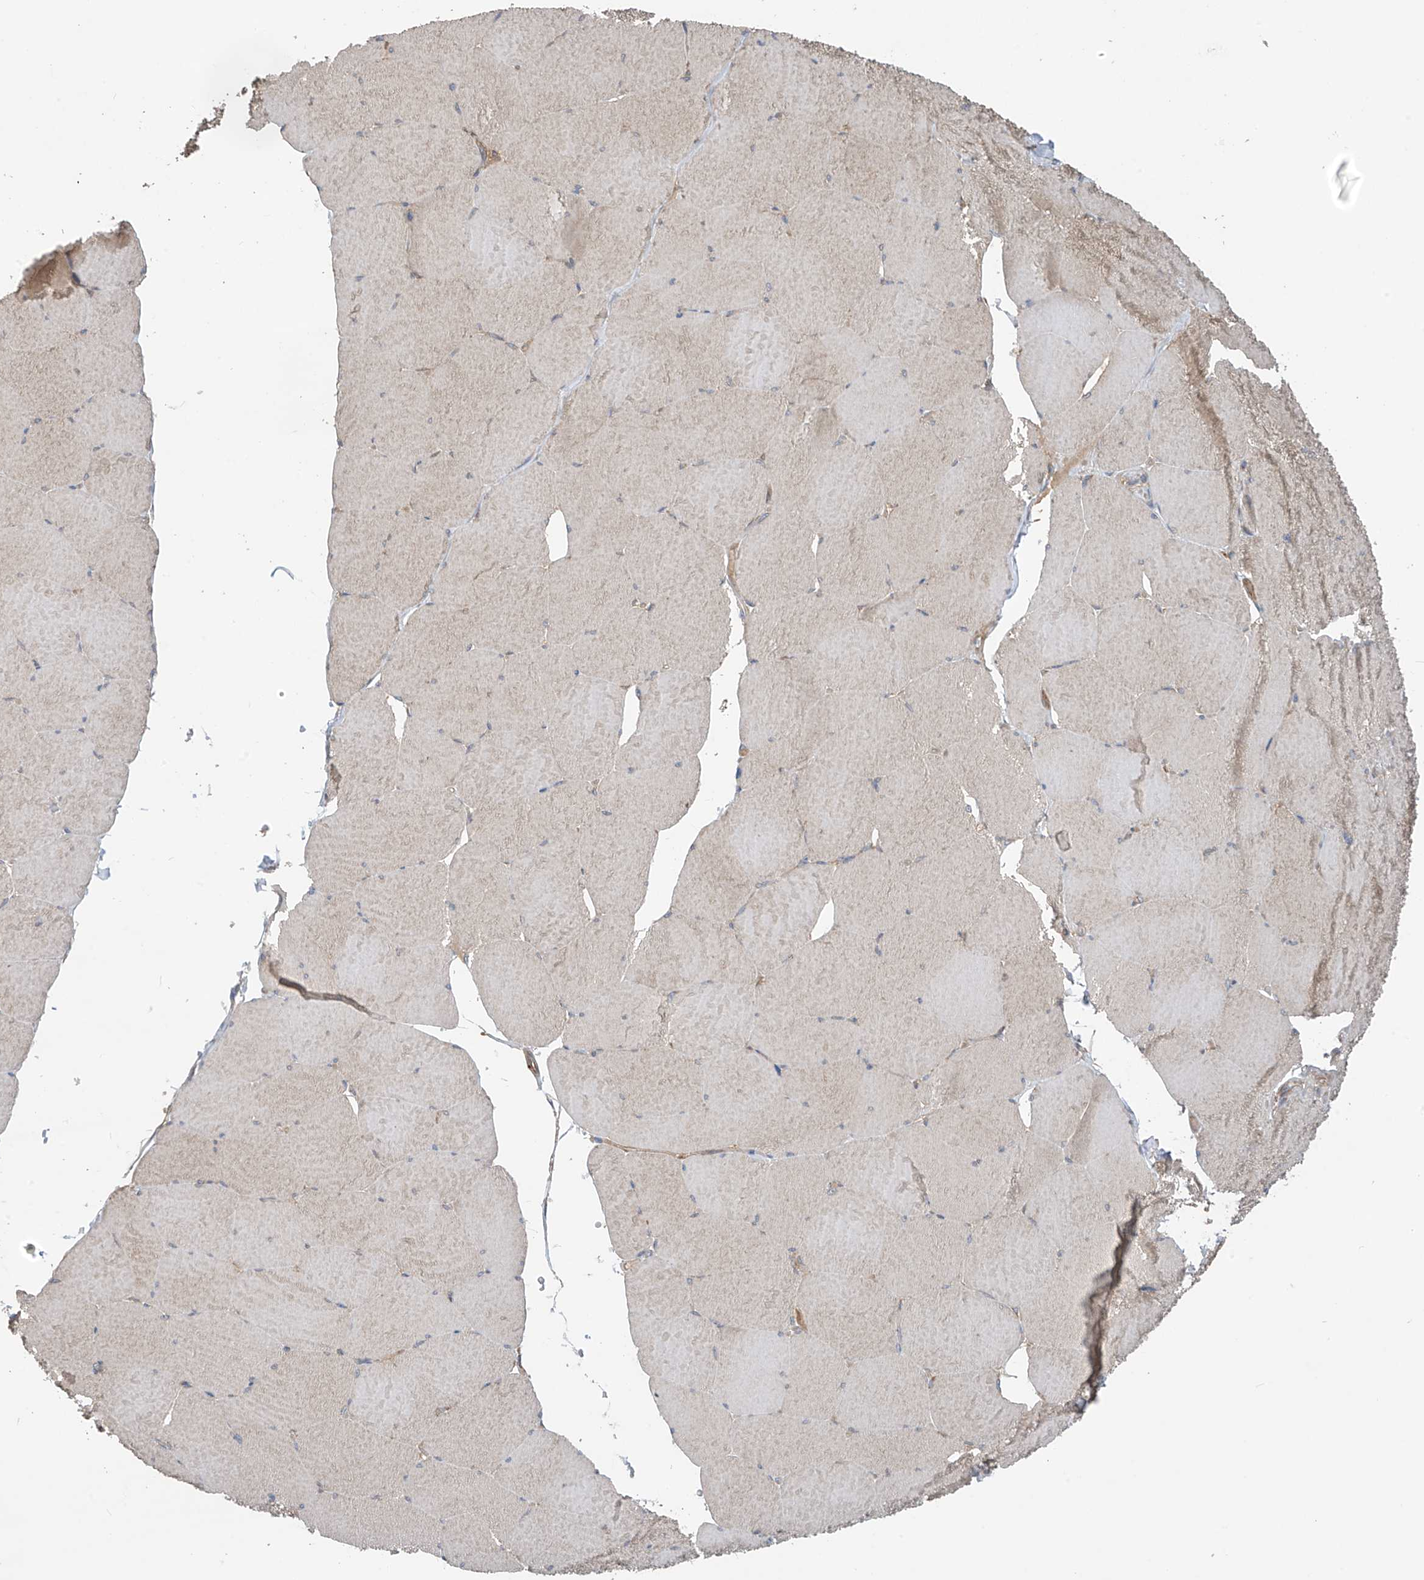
{"staining": {"intensity": "moderate", "quantity": "25%-75%", "location": "cytoplasmic/membranous"}, "tissue": "skeletal muscle", "cell_type": "Myocytes", "image_type": "normal", "snomed": [{"axis": "morphology", "description": "Normal tissue, NOS"}, {"axis": "topography", "description": "Skeletal muscle"}, {"axis": "topography", "description": "Head-Neck"}], "caption": "Unremarkable skeletal muscle shows moderate cytoplasmic/membranous staining in about 25%-75% of myocytes.", "gene": "PHACTR4", "patient": {"sex": "male", "age": 66}}